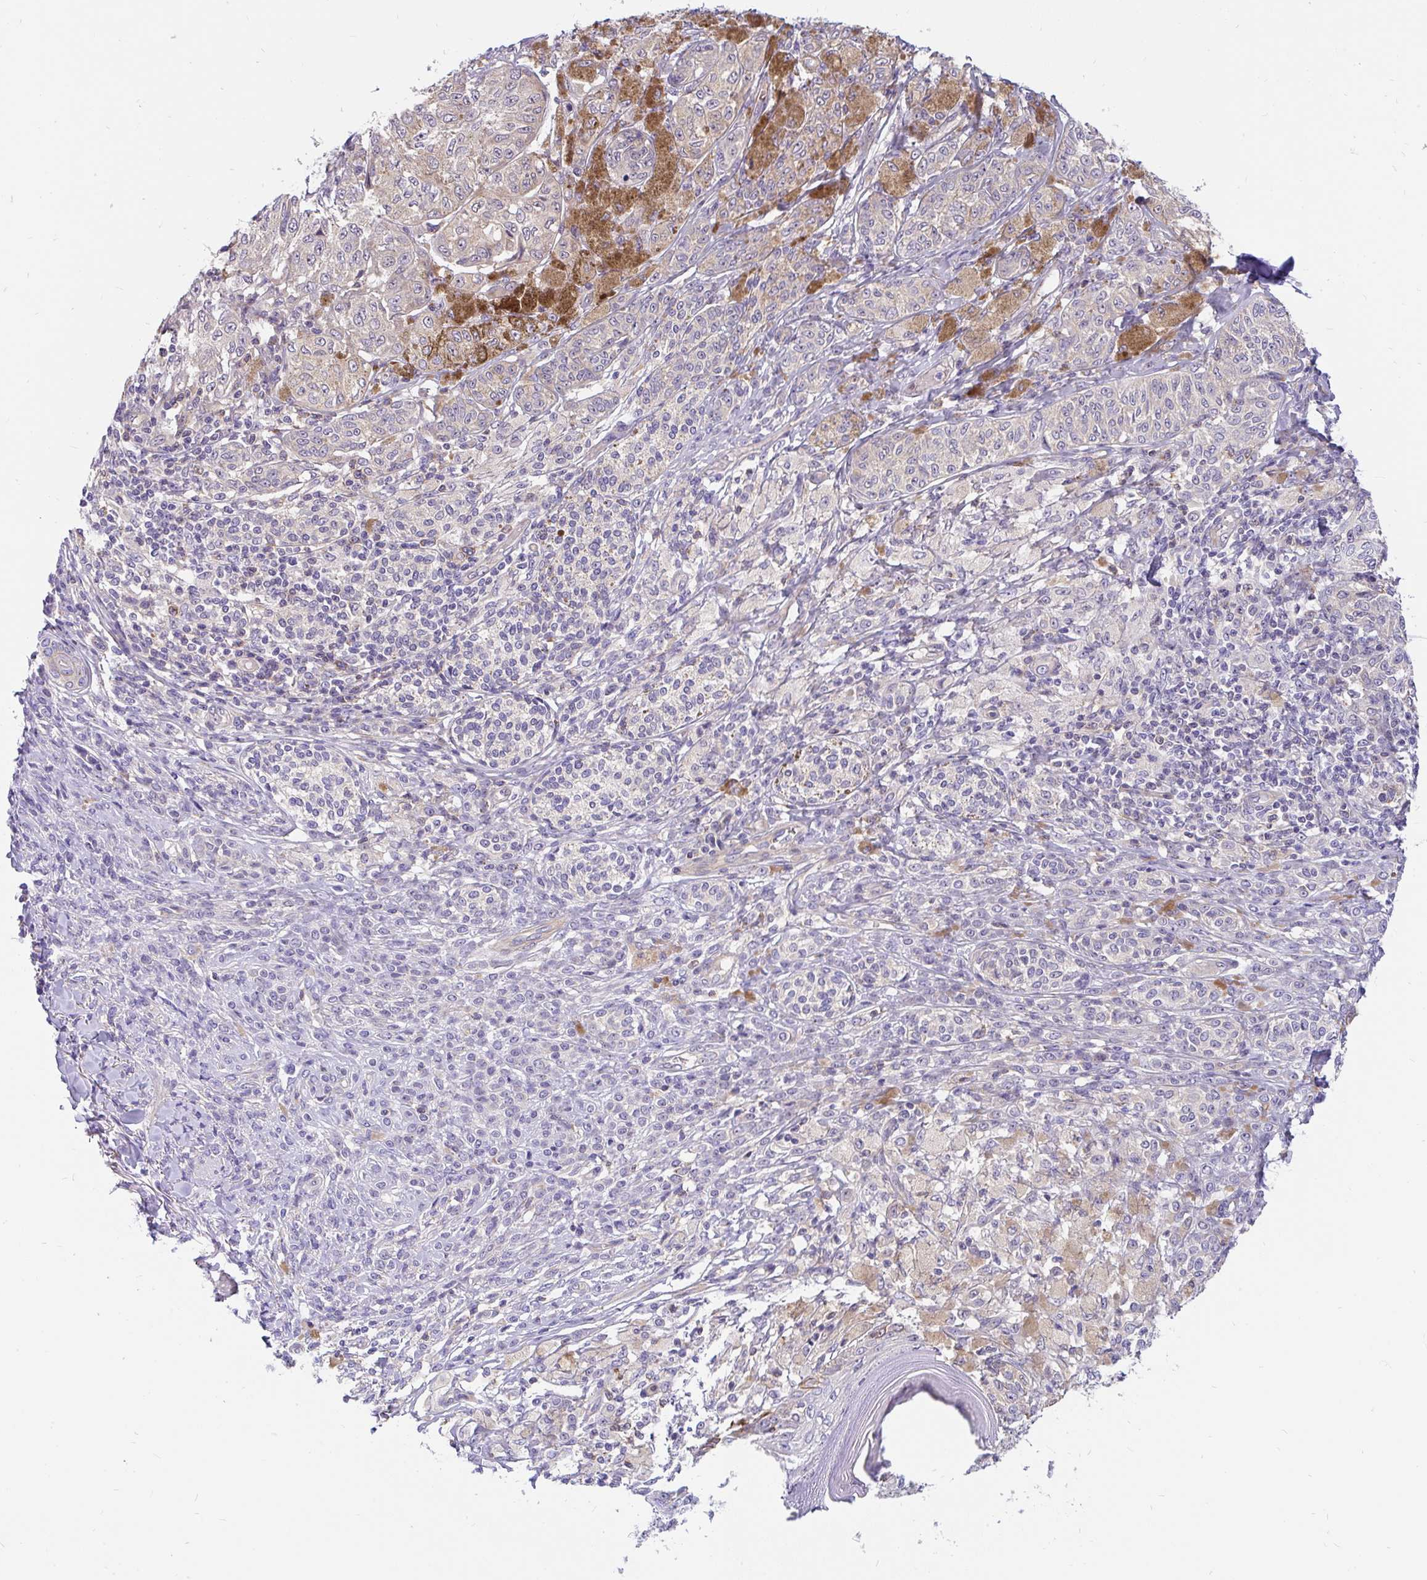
{"staining": {"intensity": "negative", "quantity": "none", "location": "none"}, "tissue": "melanoma", "cell_type": "Tumor cells", "image_type": "cancer", "snomed": [{"axis": "morphology", "description": "Malignant melanoma, NOS"}, {"axis": "topography", "description": "Skin"}], "caption": "A histopathology image of human malignant melanoma is negative for staining in tumor cells.", "gene": "LRRC26", "patient": {"sex": "male", "age": 42}}